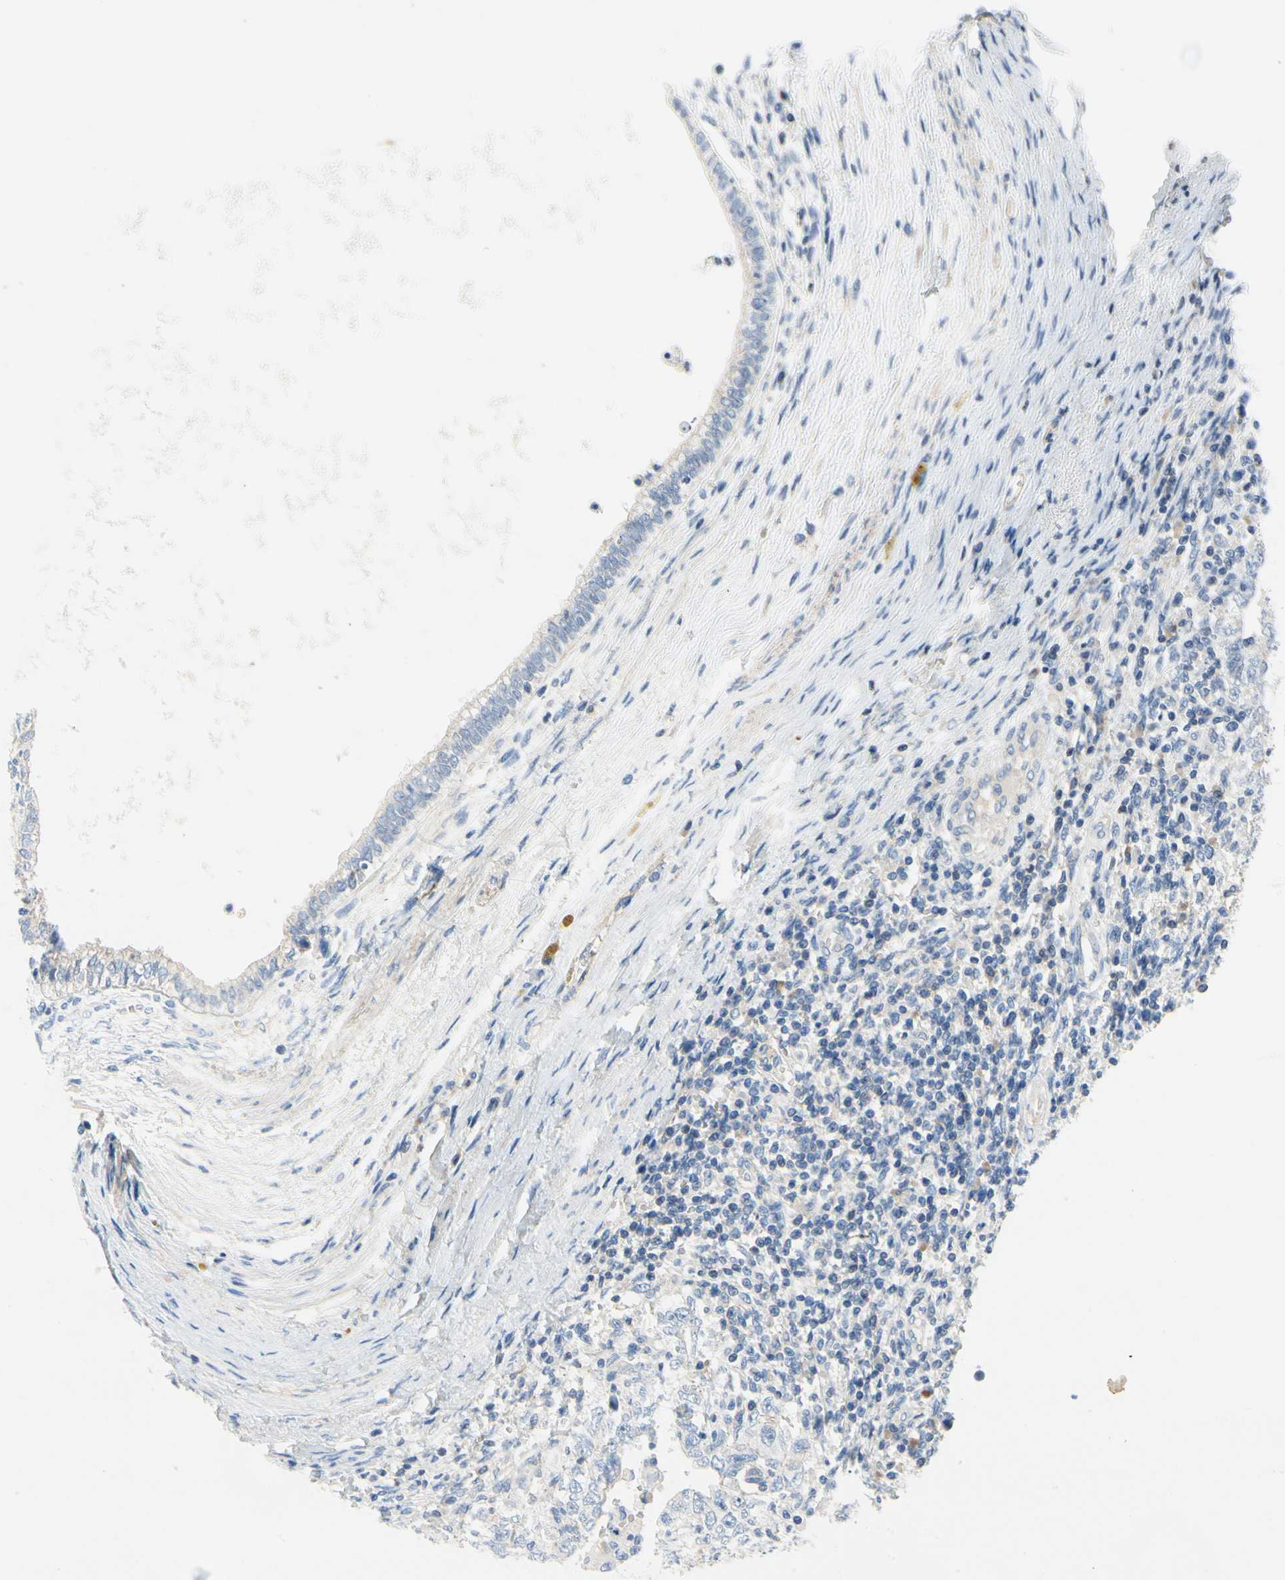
{"staining": {"intensity": "negative", "quantity": "none", "location": "none"}, "tissue": "testis cancer", "cell_type": "Tumor cells", "image_type": "cancer", "snomed": [{"axis": "morphology", "description": "Carcinoma, Embryonal, NOS"}, {"axis": "topography", "description": "Testis"}], "caption": "This micrograph is of testis embryonal carcinoma stained with immunohistochemistry (IHC) to label a protein in brown with the nuclei are counter-stained blue. There is no positivity in tumor cells. (DAB (3,3'-diaminobenzidine) immunohistochemistry visualized using brightfield microscopy, high magnification).", "gene": "CA14", "patient": {"sex": "male", "age": 26}}